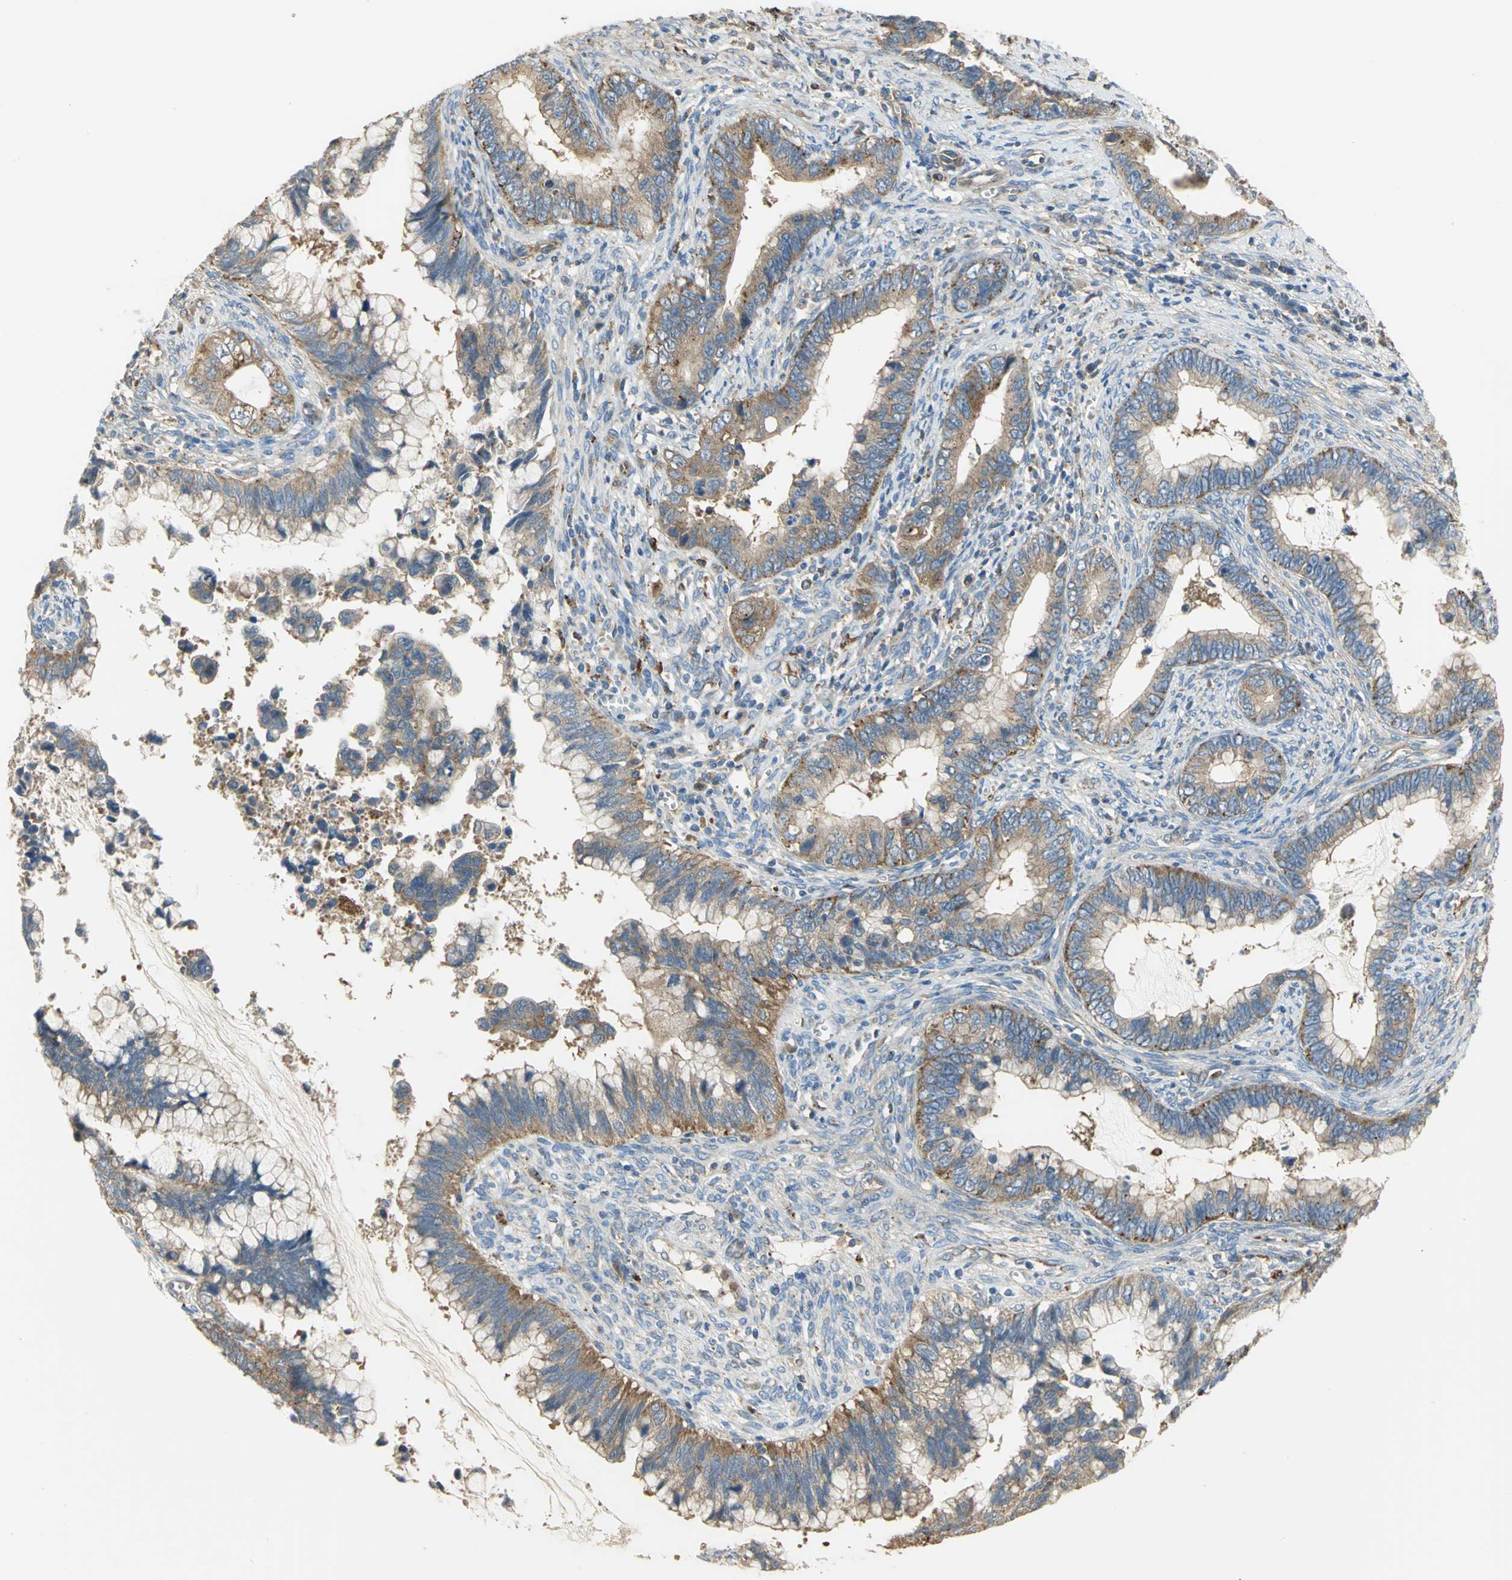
{"staining": {"intensity": "weak", "quantity": ">75%", "location": "cytoplasmic/membranous"}, "tissue": "cervical cancer", "cell_type": "Tumor cells", "image_type": "cancer", "snomed": [{"axis": "morphology", "description": "Adenocarcinoma, NOS"}, {"axis": "topography", "description": "Cervix"}], "caption": "Immunohistochemistry (DAB) staining of human cervical cancer (adenocarcinoma) displays weak cytoplasmic/membranous protein staining in approximately >75% of tumor cells. The protein of interest is stained brown, and the nuclei are stained in blue (DAB (3,3'-diaminobenzidine) IHC with brightfield microscopy, high magnification).", "gene": "DIAPH2", "patient": {"sex": "female", "age": 44}}